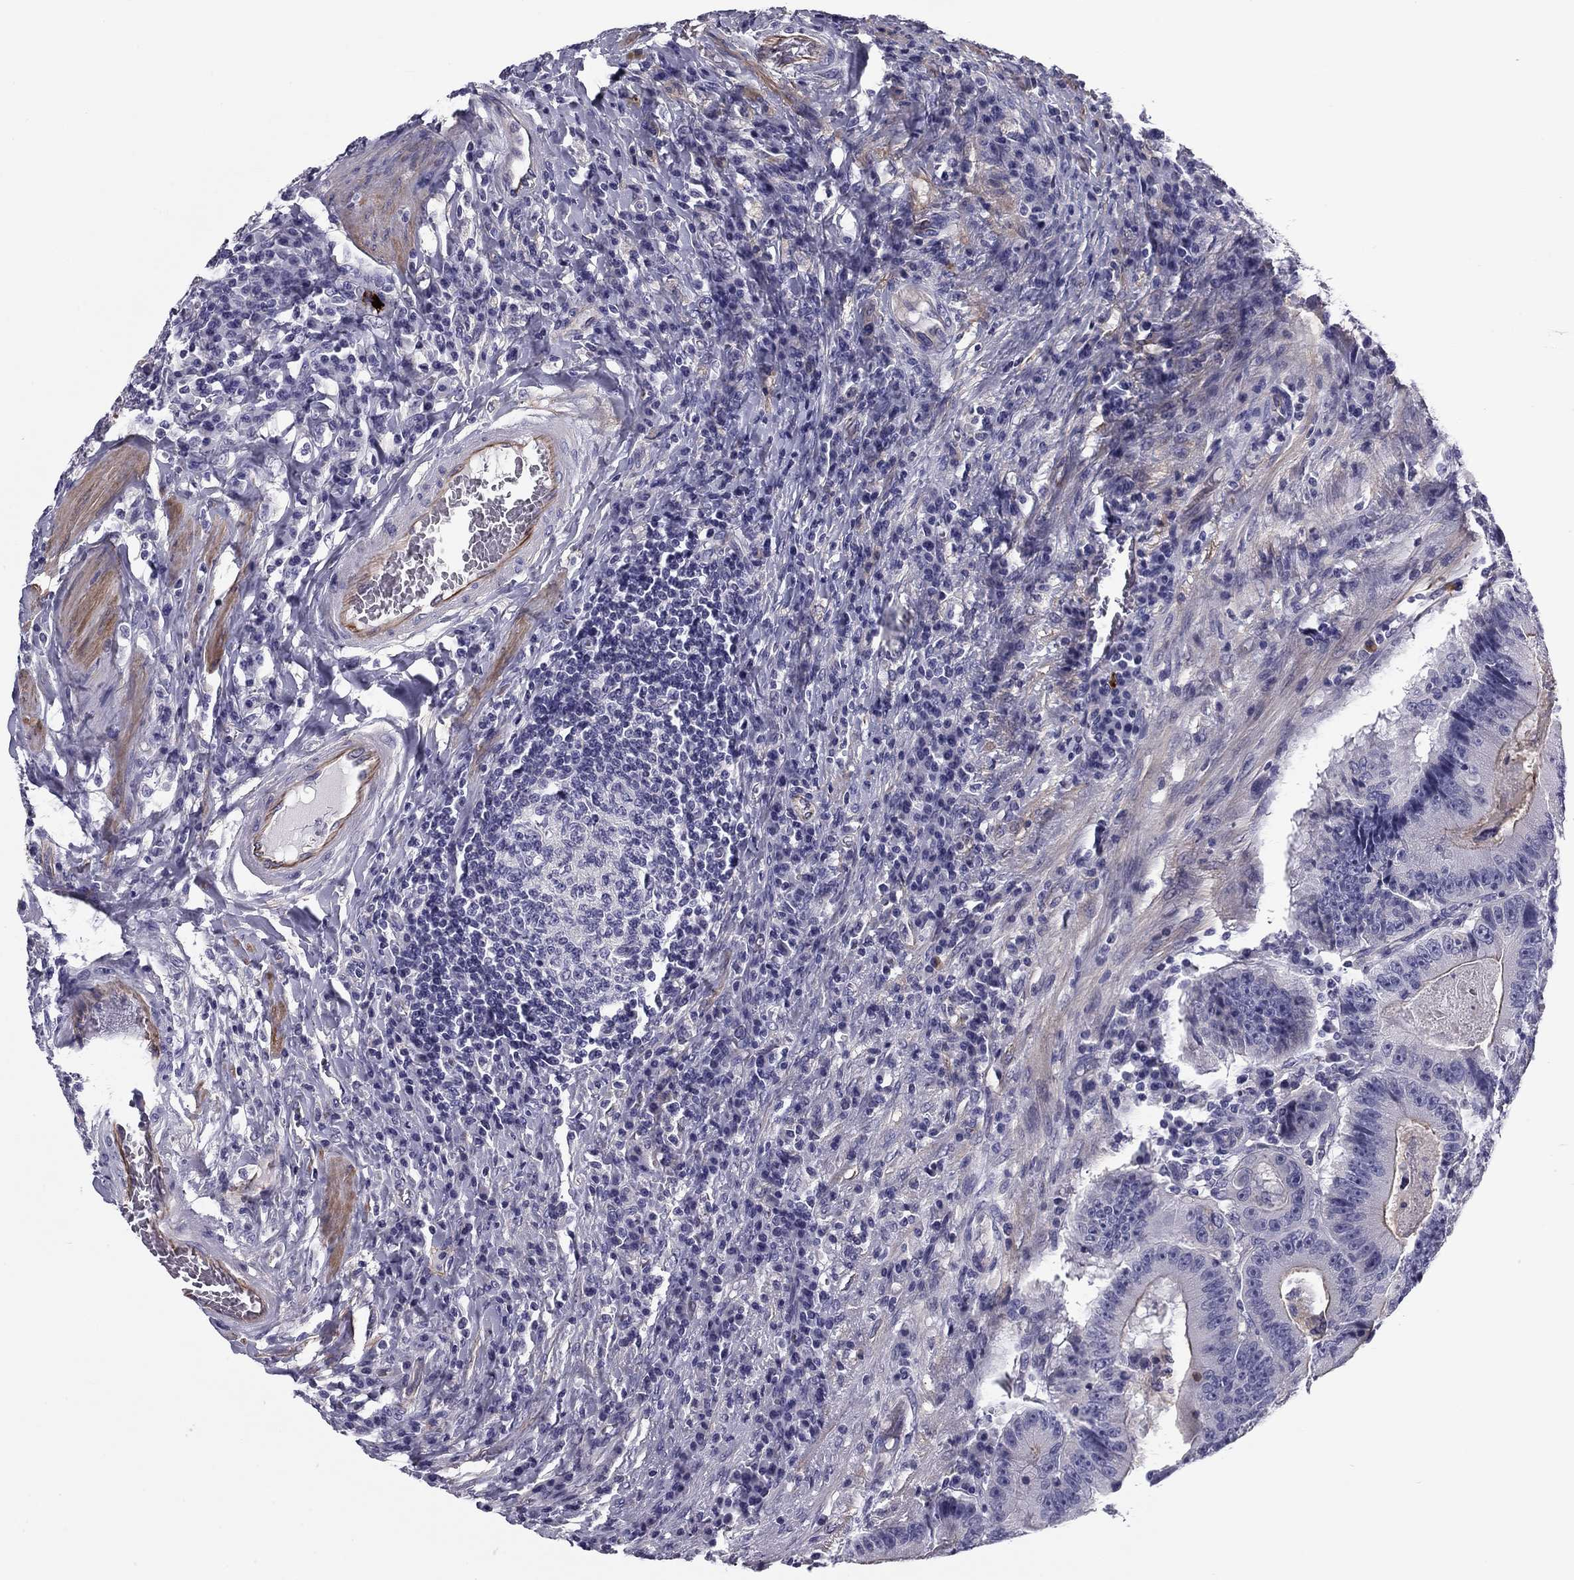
{"staining": {"intensity": "moderate", "quantity": "25%-75%", "location": "cytoplasmic/membranous"}, "tissue": "colorectal cancer", "cell_type": "Tumor cells", "image_type": "cancer", "snomed": [{"axis": "morphology", "description": "Adenocarcinoma, NOS"}, {"axis": "topography", "description": "Colon"}], "caption": "A brown stain highlights moderate cytoplasmic/membranous staining of a protein in human colorectal cancer (adenocarcinoma) tumor cells. The staining was performed using DAB to visualize the protein expression in brown, while the nuclei were stained in blue with hematoxylin (Magnification: 20x).", "gene": "FLNC", "patient": {"sex": "female", "age": 86}}